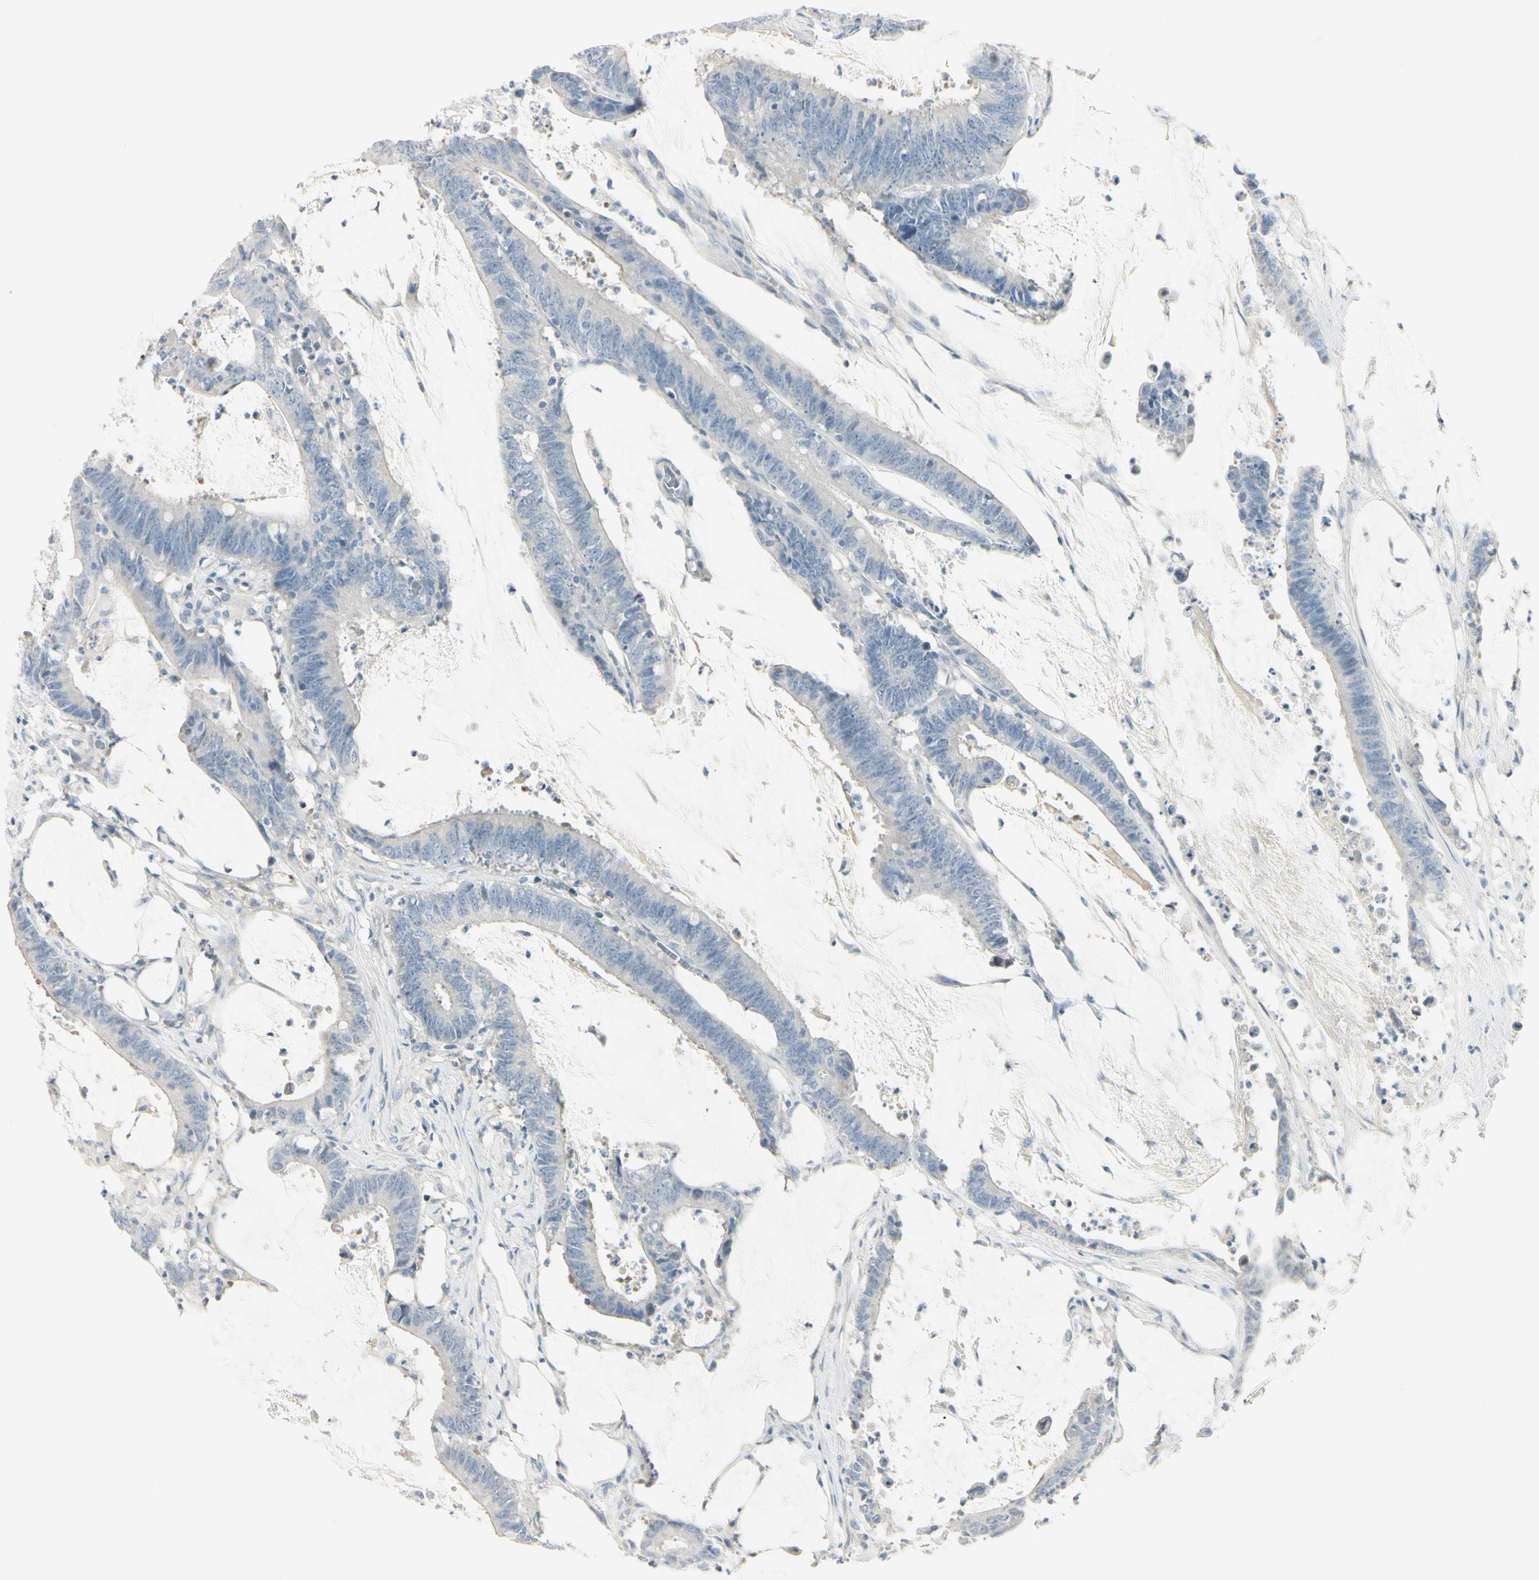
{"staining": {"intensity": "negative", "quantity": "none", "location": "none"}, "tissue": "colorectal cancer", "cell_type": "Tumor cells", "image_type": "cancer", "snomed": [{"axis": "morphology", "description": "Adenocarcinoma, NOS"}, {"axis": "topography", "description": "Rectum"}], "caption": "IHC image of neoplastic tissue: human colorectal cancer (adenocarcinoma) stained with DAB exhibits no significant protein staining in tumor cells. The staining was performed using DAB (3,3'-diaminobenzidine) to visualize the protein expression in brown, while the nuclei were stained in blue with hematoxylin (Magnification: 20x).", "gene": "ASB9", "patient": {"sex": "female", "age": 66}}